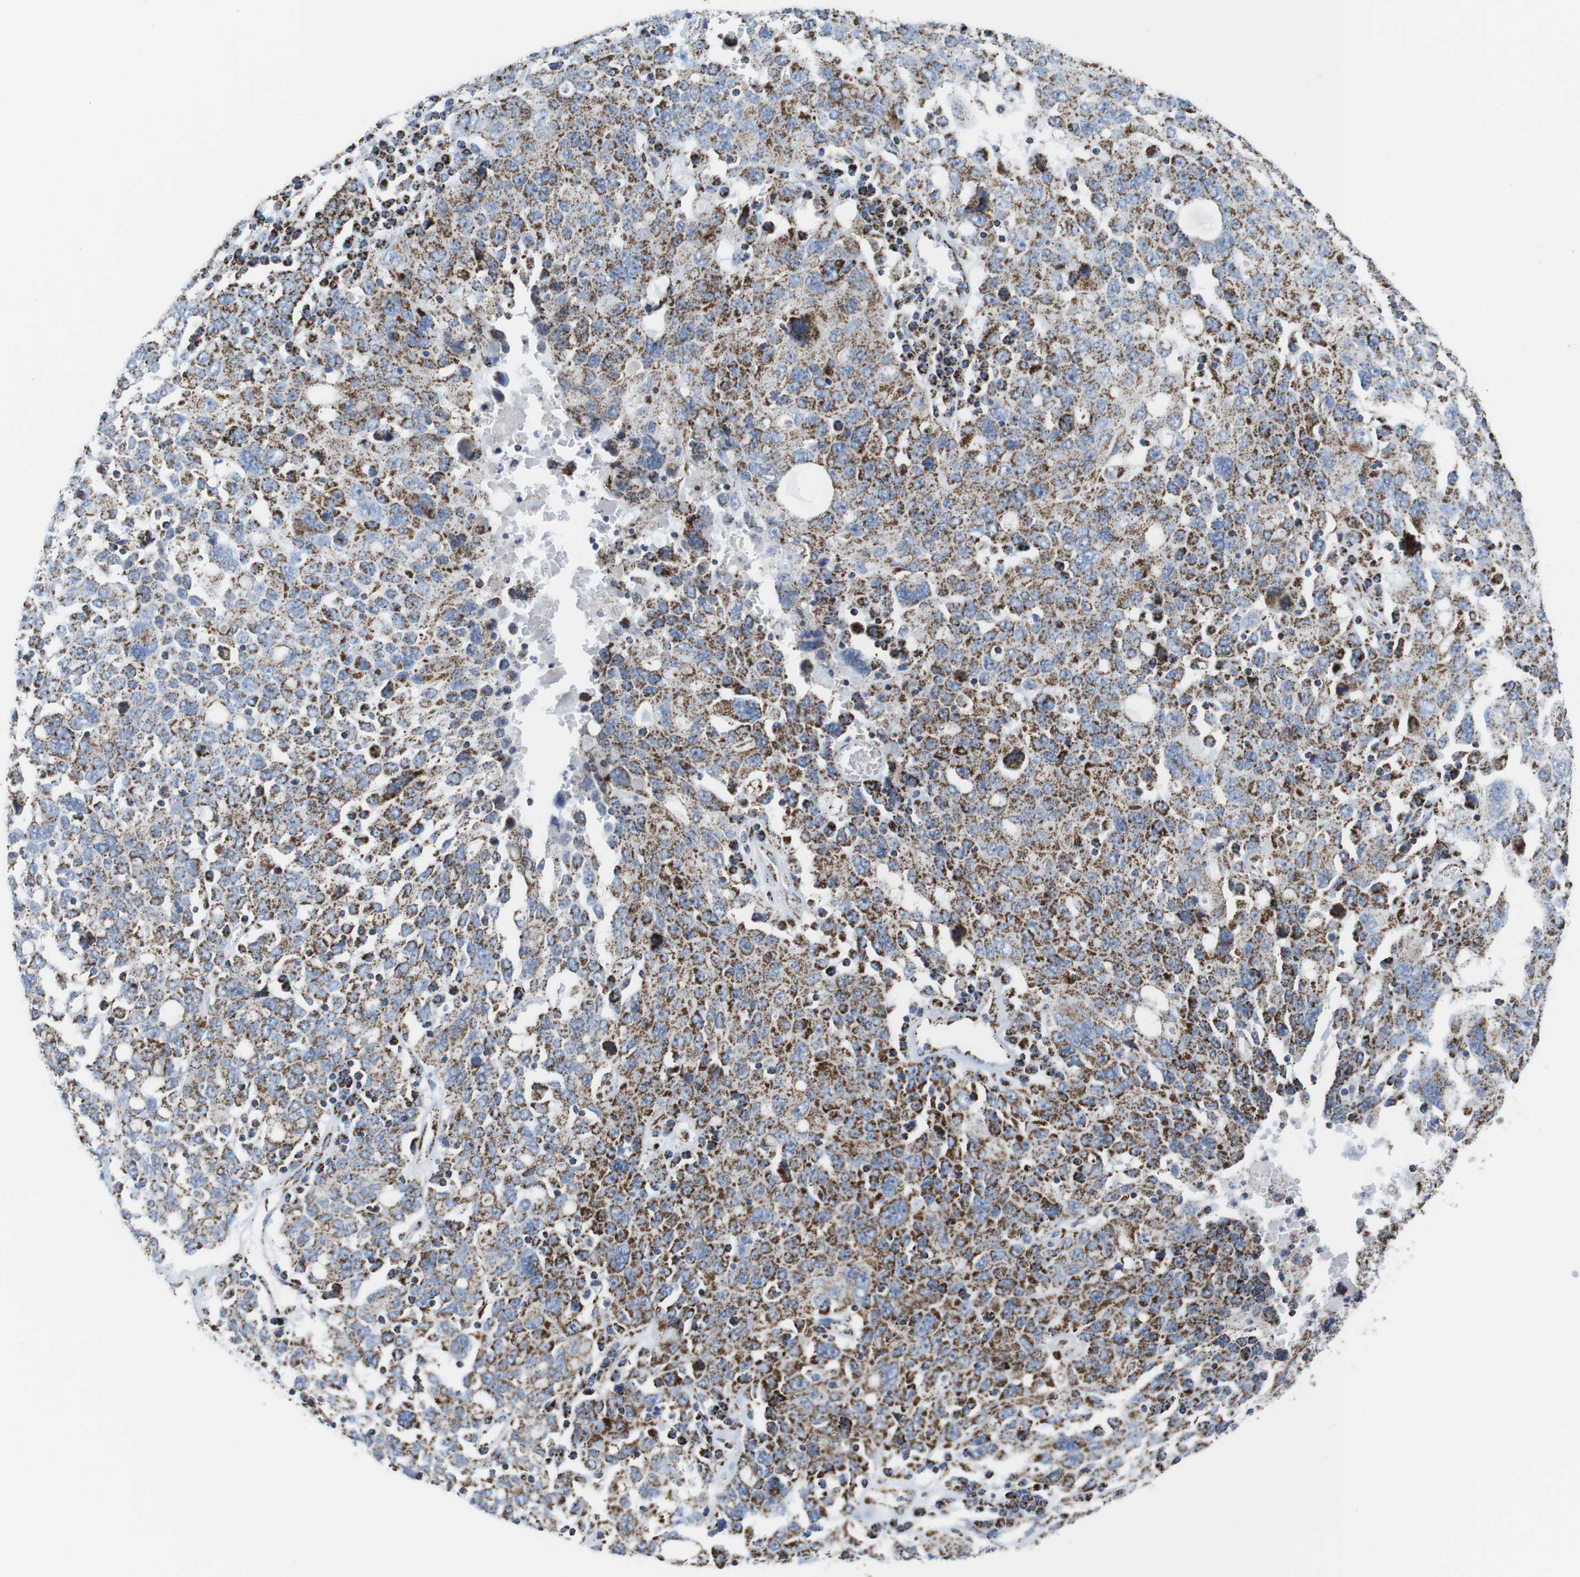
{"staining": {"intensity": "moderate", "quantity": ">75%", "location": "cytoplasmic/membranous"}, "tissue": "ovarian cancer", "cell_type": "Tumor cells", "image_type": "cancer", "snomed": [{"axis": "morphology", "description": "Carcinoma, endometroid"}, {"axis": "topography", "description": "Ovary"}], "caption": "Ovarian endometroid carcinoma was stained to show a protein in brown. There is medium levels of moderate cytoplasmic/membranous staining in approximately >75% of tumor cells.", "gene": "ATP5PO", "patient": {"sex": "female", "age": 62}}